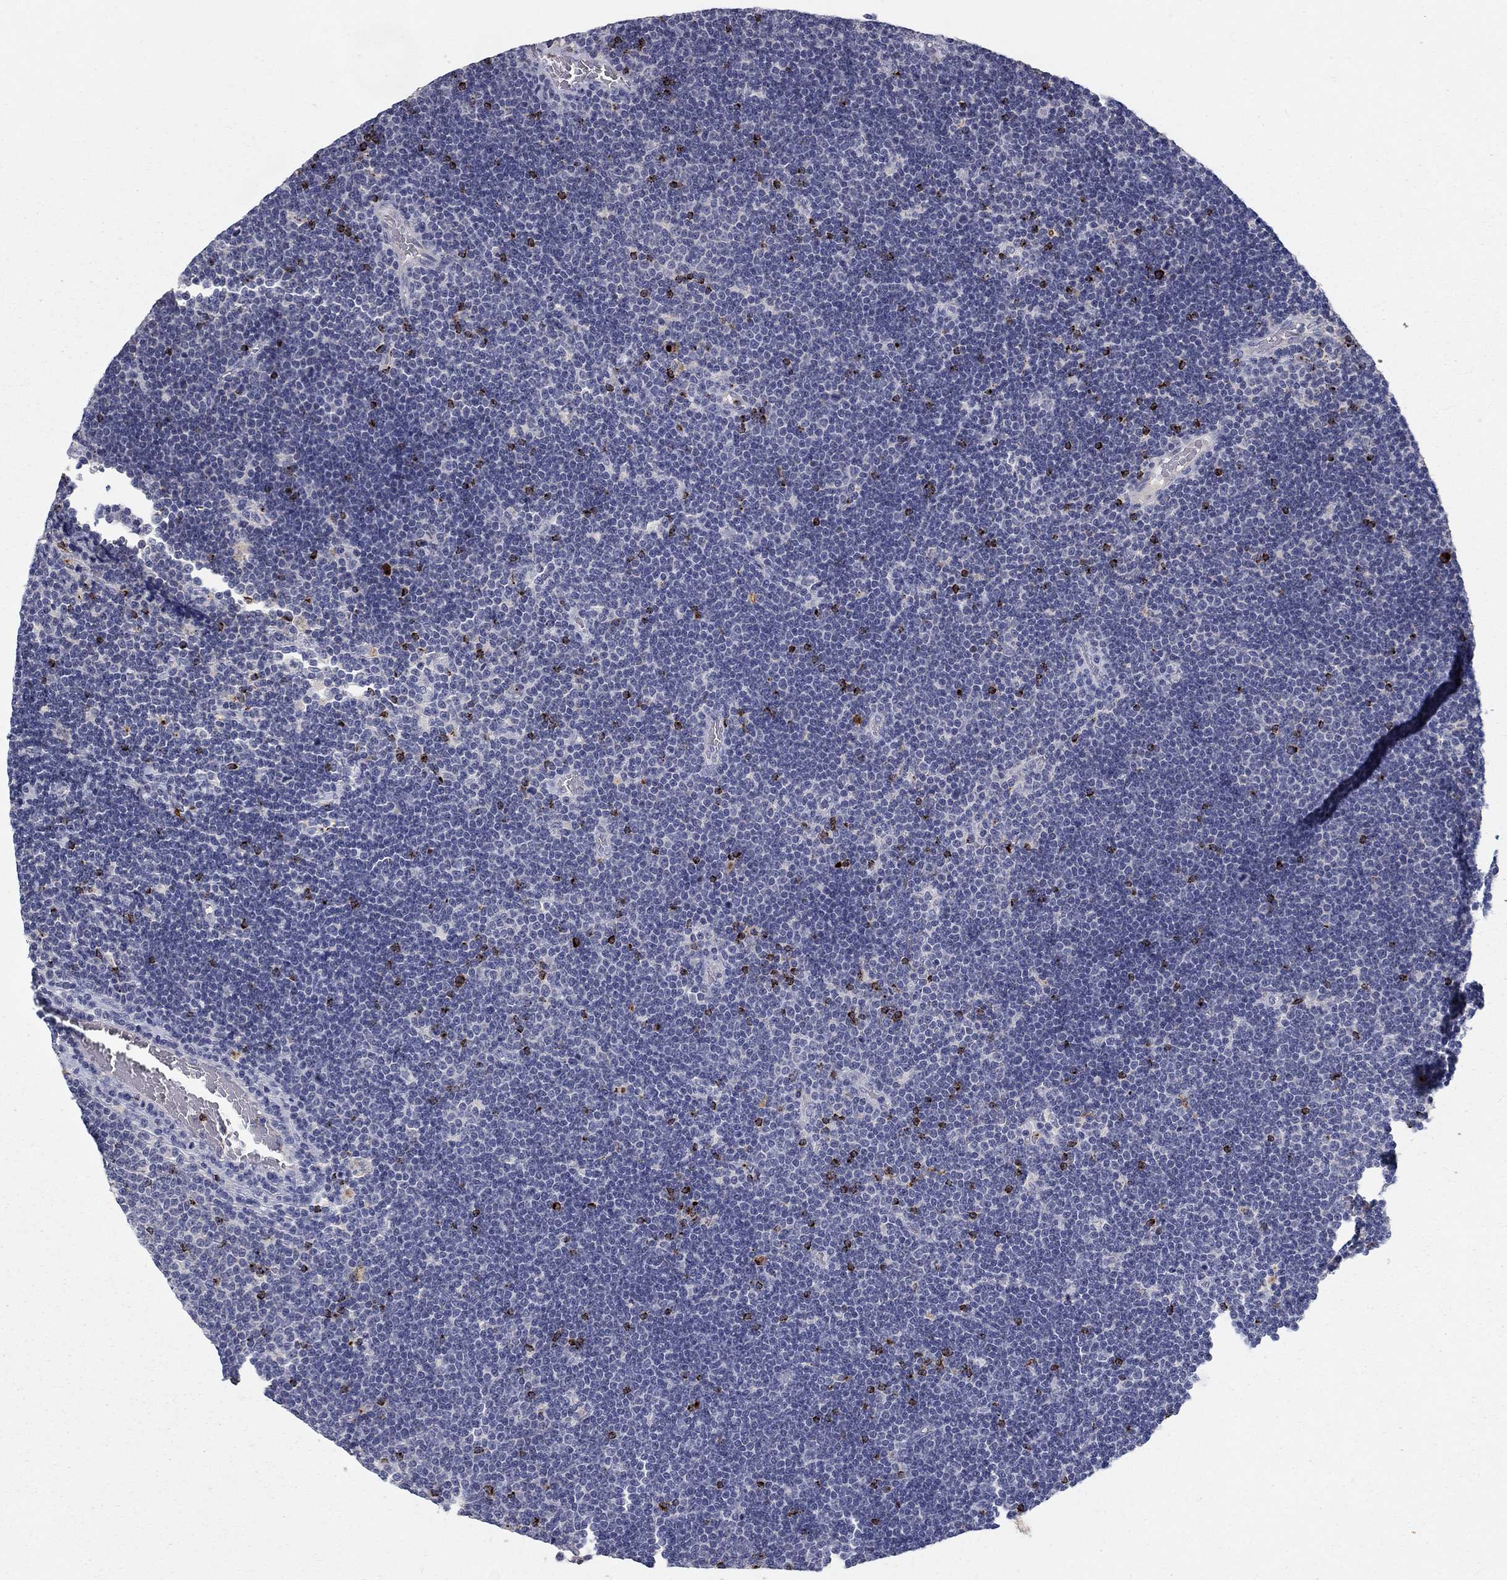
{"staining": {"intensity": "strong", "quantity": "<25%", "location": "cytoplasmic/membranous"}, "tissue": "lymphoma", "cell_type": "Tumor cells", "image_type": "cancer", "snomed": [{"axis": "morphology", "description": "Malignant lymphoma, non-Hodgkin's type, Low grade"}, {"axis": "topography", "description": "Brain"}], "caption": "This image shows lymphoma stained with immunohistochemistry (IHC) to label a protein in brown. The cytoplasmic/membranous of tumor cells show strong positivity for the protein. Nuclei are counter-stained blue.", "gene": "GZMA", "patient": {"sex": "female", "age": 66}}